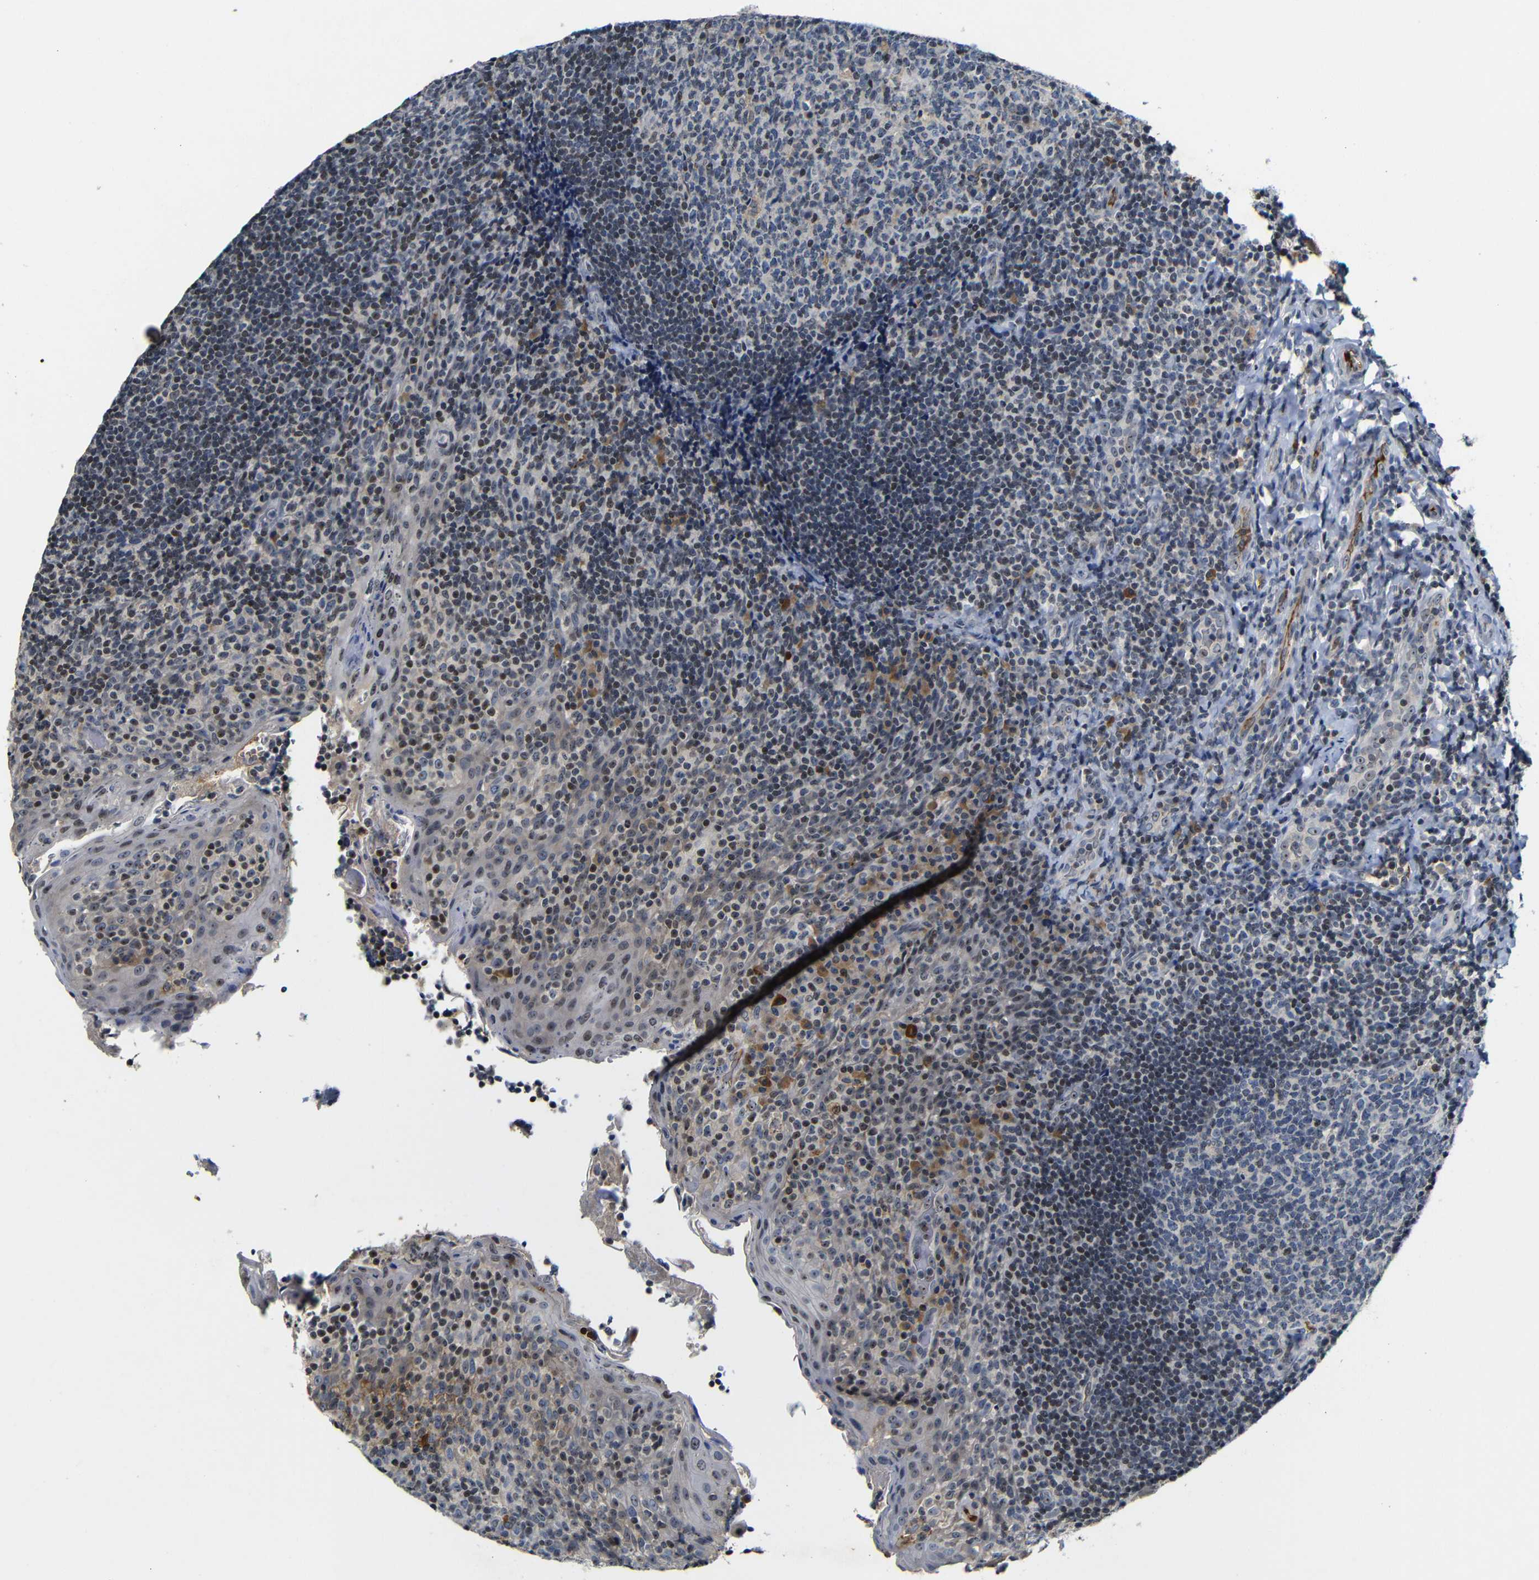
{"staining": {"intensity": "negative", "quantity": "none", "location": "none"}, "tissue": "tonsil", "cell_type": "Germinal center cells", "image_type": "normal", "snomed": [{"axis": "morphology", "description": "Normal tissue, NOS"}, {"axis": "topography", "description": "Tonsil"}], "caption": "Immunohistochemistry histopathology image of normal tonsil: tonsil stained with DAB (3,3'-diaminobenzidine) reveals no significant protein expression in germinal center cells. Brightfield microscopy of IHC stained with DAB (brown) and hematoxylin (blue), captured at high magnification.", "gene": "MYC", "patient": {"sex": "male", "age": 17}}